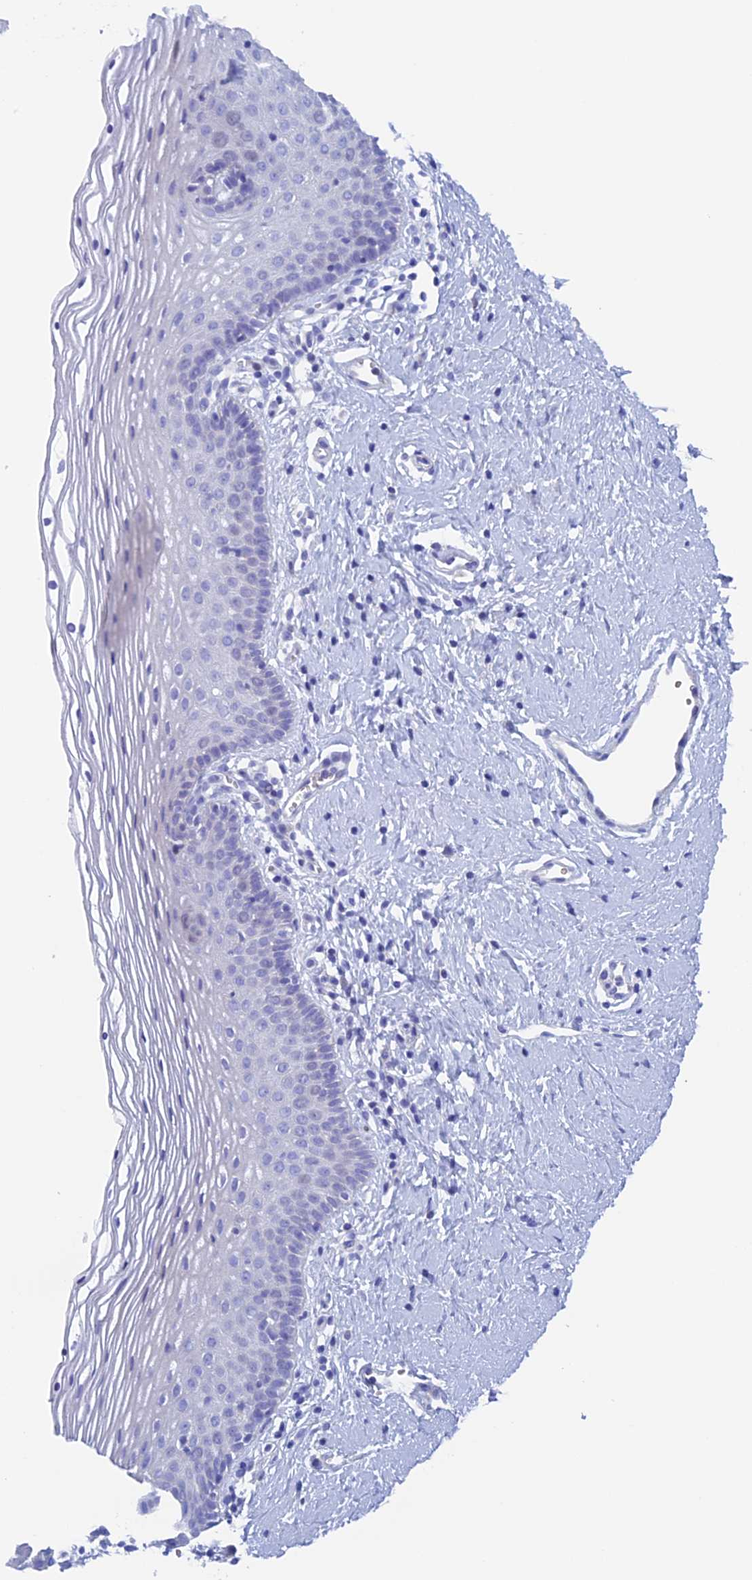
{"staining": {"intensity": "negative", "quantity": "none", "location": "none"}, "tissue": "vagina", "cell_type": "Squamous epithelial cells", "image_type": "normal", "snomed": [{"axis": "morphology", "description": "Normal tissue, NOS"}, {"axis": "topography", "description": "Vagina"}], "caption": "Vagina was stained to show a protein in brown. There is no significant positivity in squamous epithelial cells. (Brightfield microscopy of DAB IHC at high magnification).", "gene": "PSMC3IP", "patient": {"sex": "female", "age": 32}}